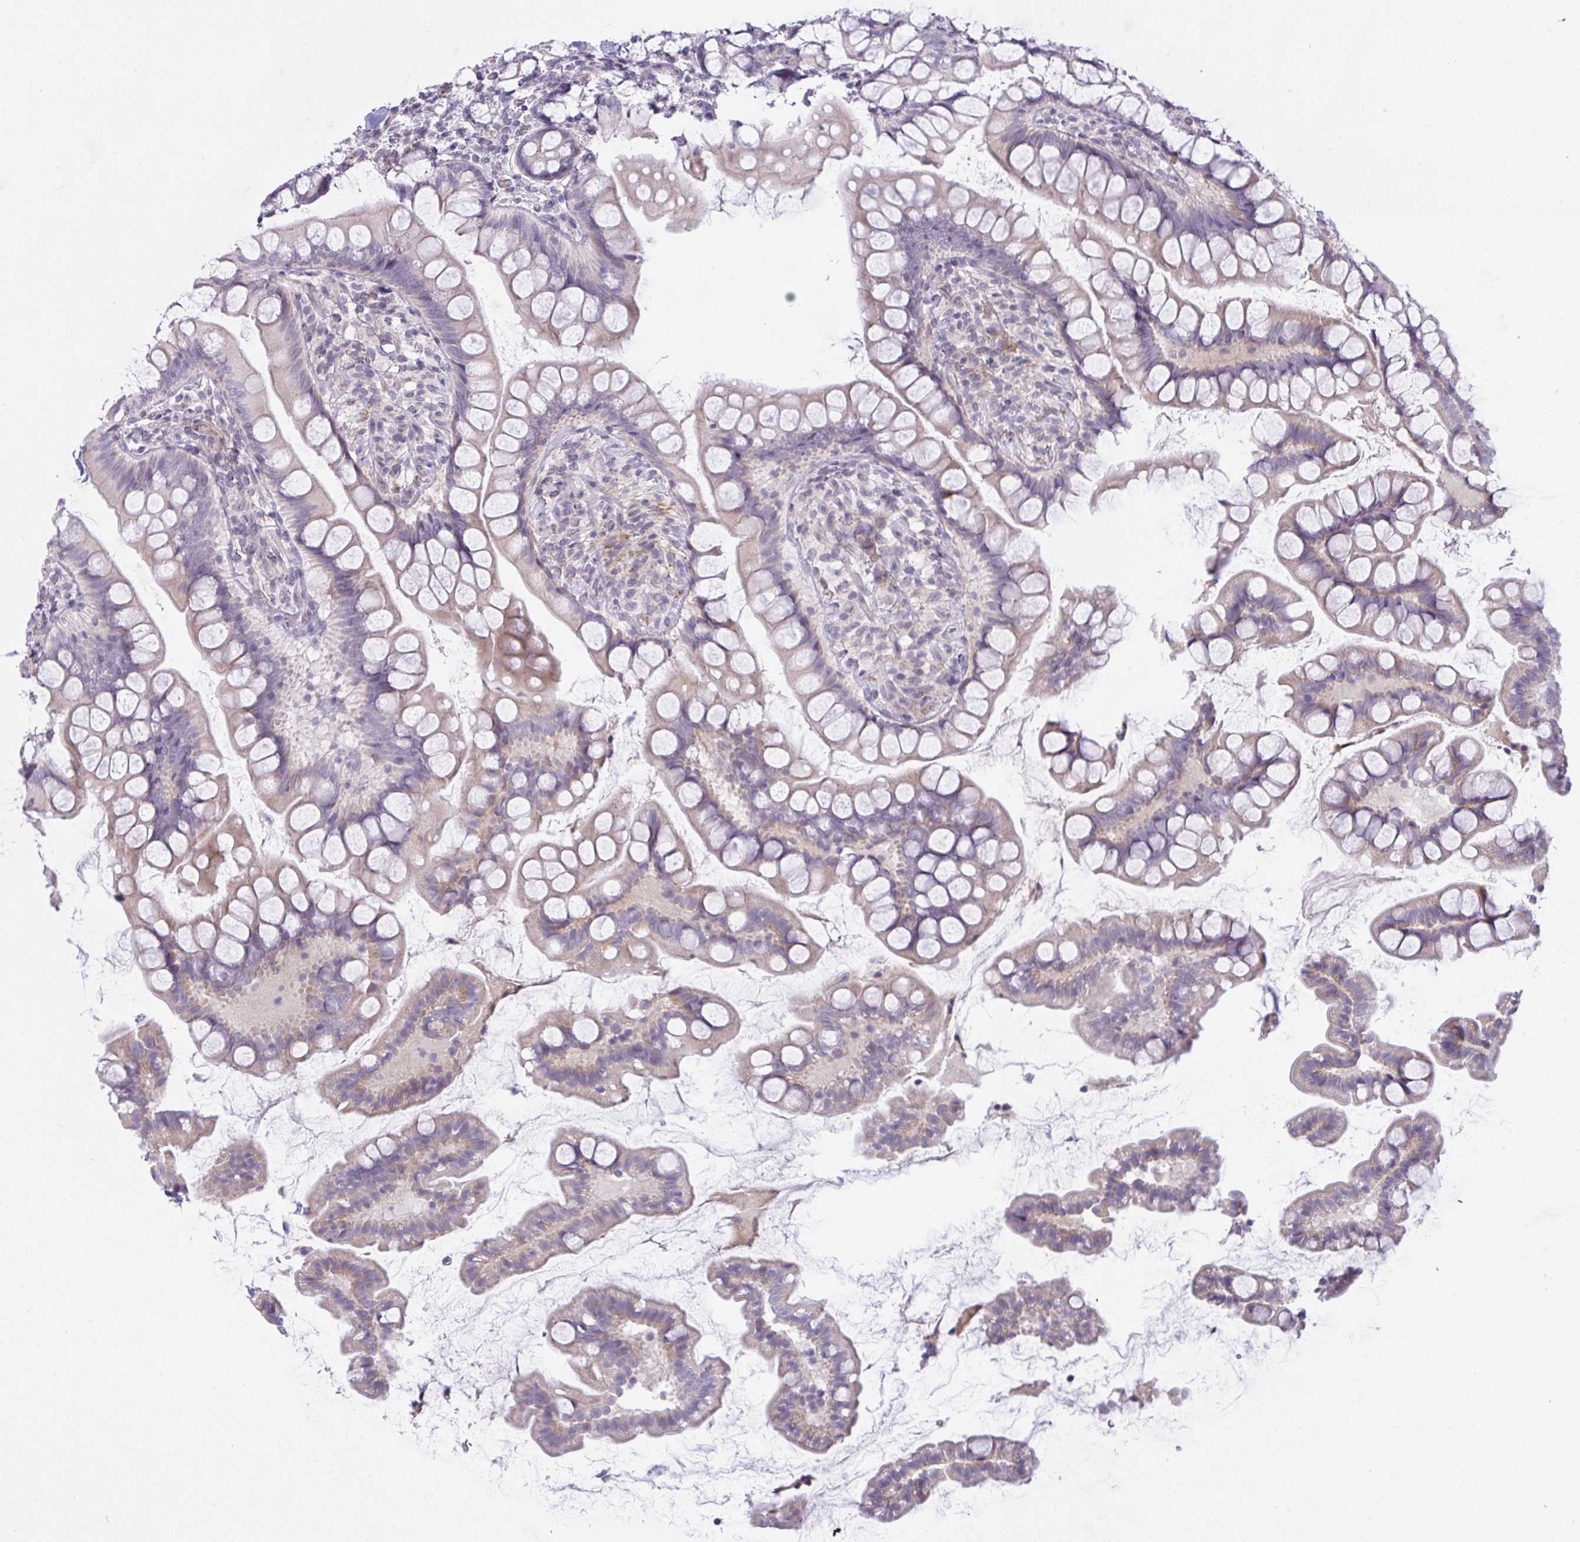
{"staining": {"intensity": "weak", "quantity": "<25%", "location": "cytoplasmic/membranous"}, "tissue": "small intestine", "cell_type": "Glandular cells", "image_type": "normal", "snomed": [{"axis": "morphology", "description": "Normal tissue, NOS"}, {"axis": "topography", "description": "Small intestine"}], "caption": "DAB (3,3'-diaminobenzidine) immunohistochemical staining of normal human small intestine exhibits no significant staining in glandular cells. The staining is performed using DAB brown chromogen with nuclei counter-stained in using hematoxylin.", "gene": "SEMA6B", "patient": {"sex": "male", "age": 70}}